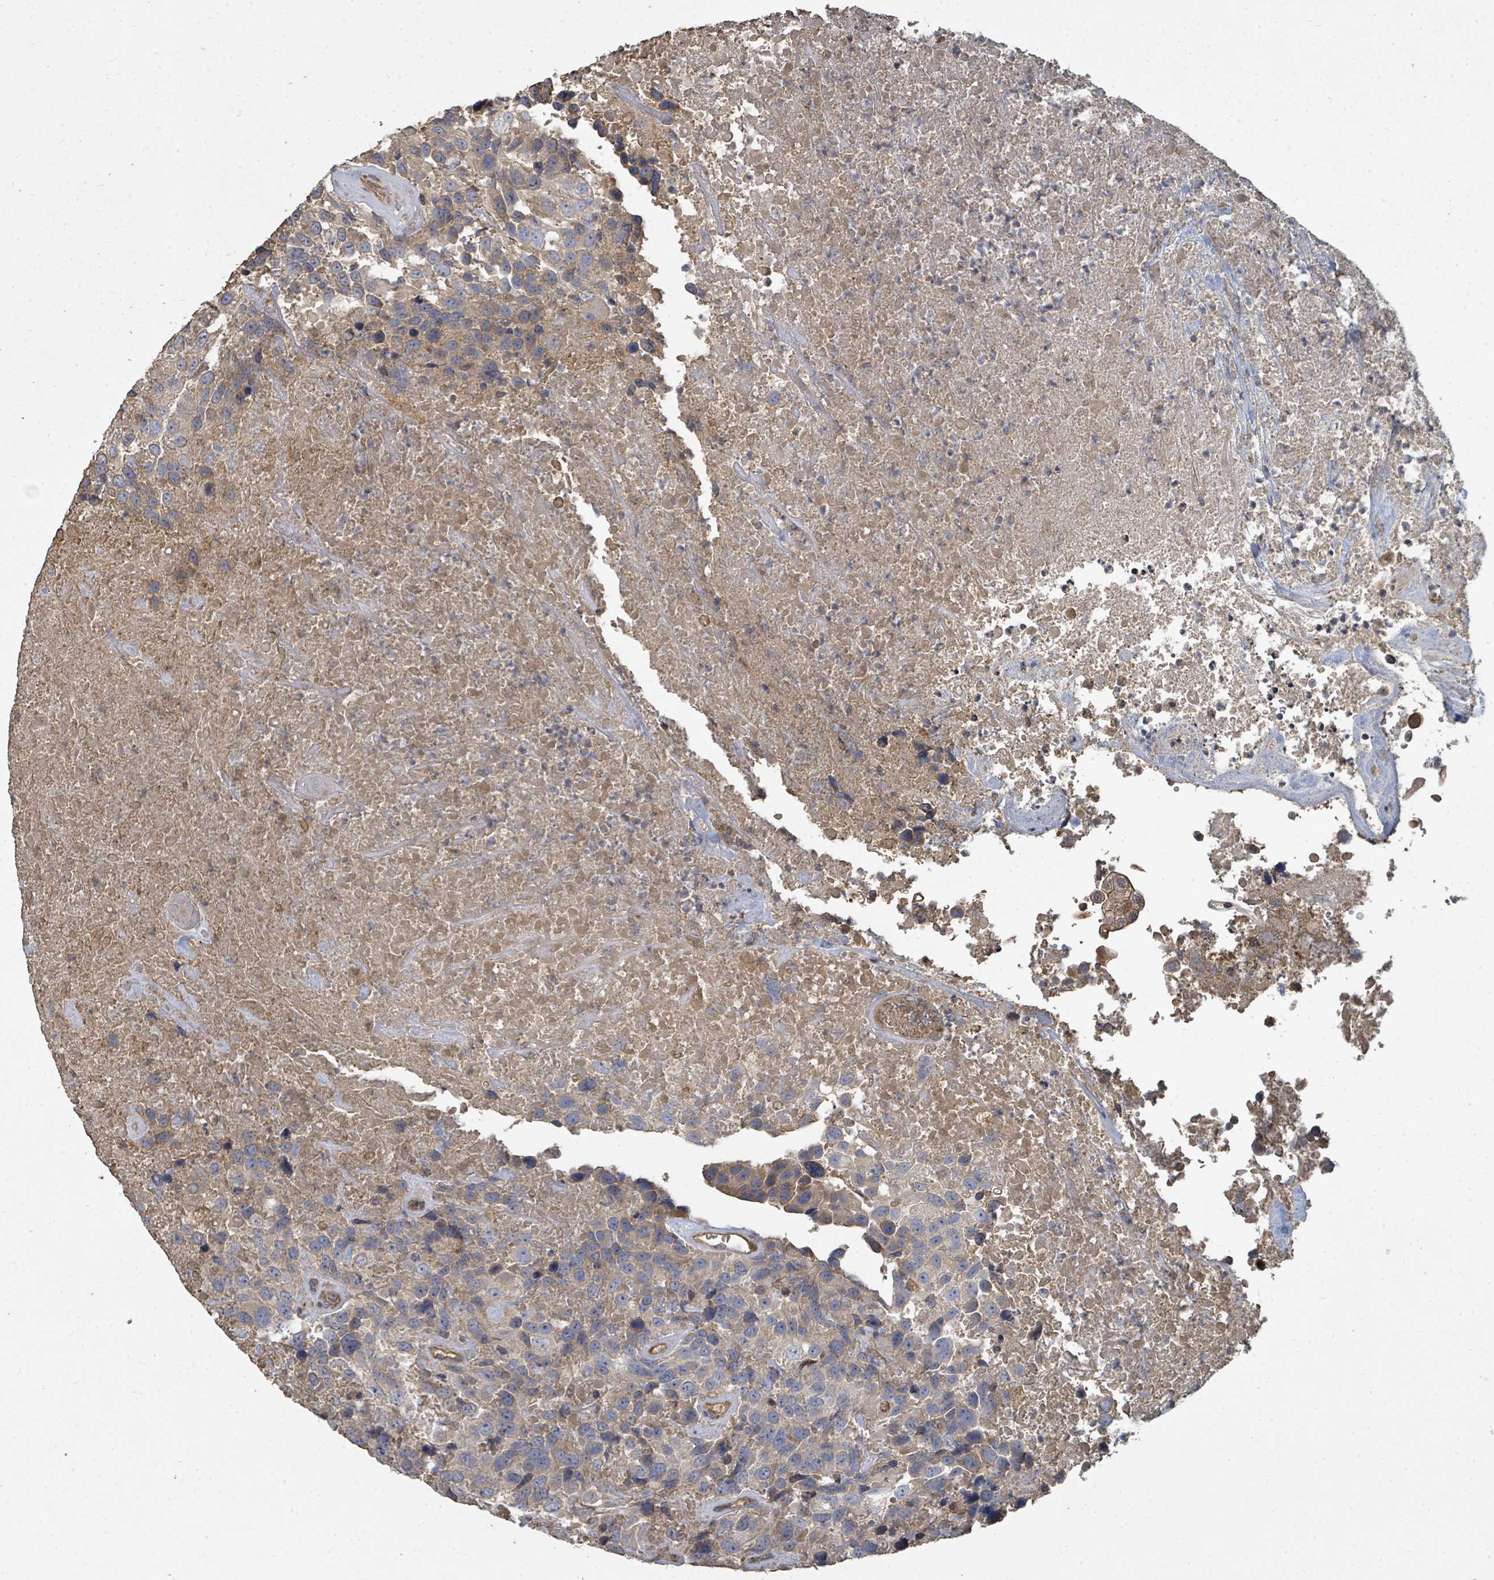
{"staining": {"intensity": "negative", "quantity": "none", "location": "none"}, "tissue": "urothelial cancer", "cell_type": "Tumor cells", "image_type": "cancer", "snomed": [{"axis": "morphology", "description": "Urothelial carcinoma, High grade"}, {"axis": "topography", "description": "Urinary bladder"}], "caption": "This is an IHC histopathology image of urothelial cancer. There is no staining in tumor cells.", "gene": "WDFY1", "patient": {"sex": "female", "age": 70}}